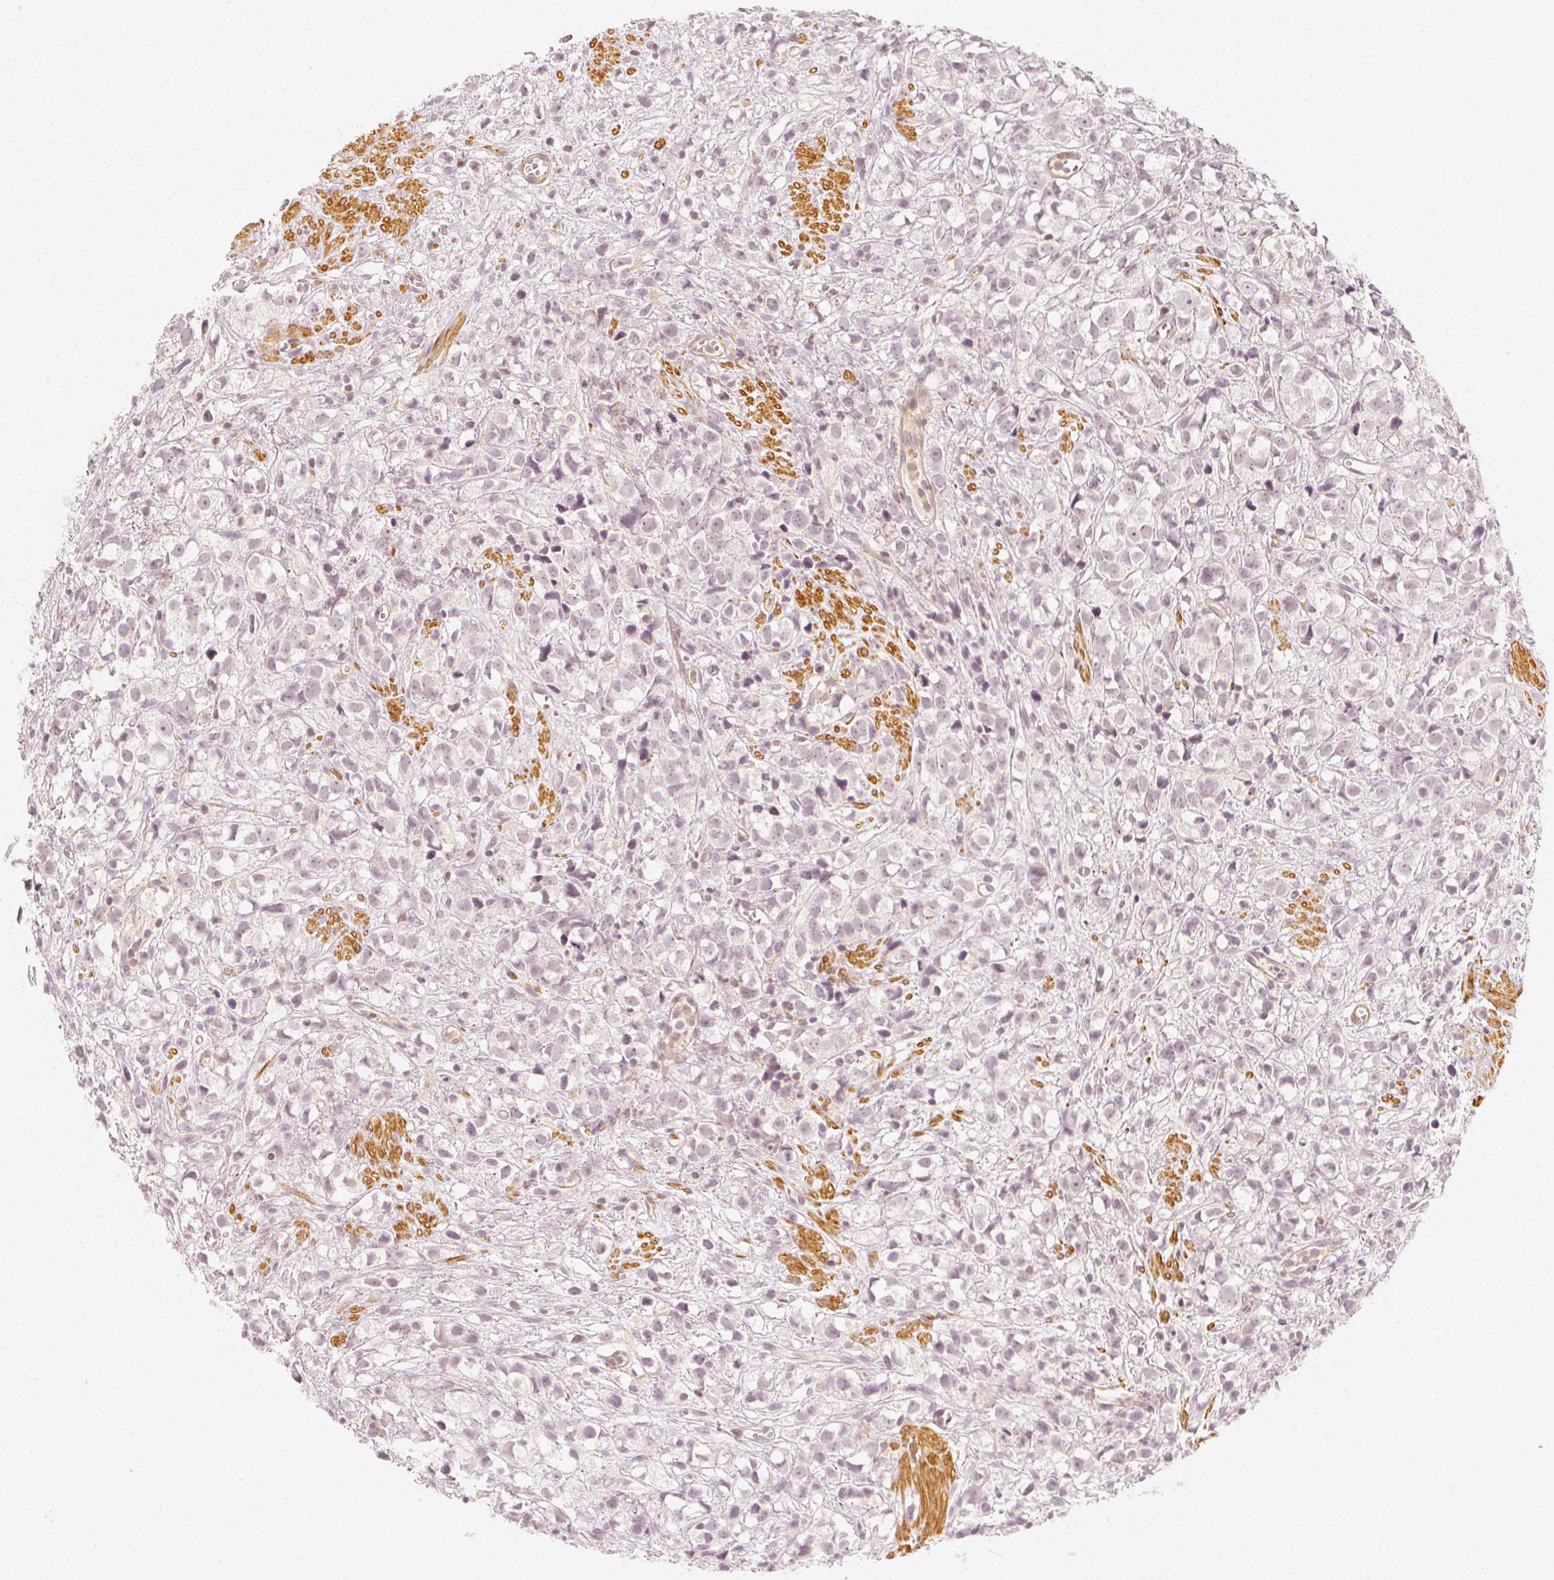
{"staining": {"intensity": "negative", "quantity": "none", "location": "none"}, "tissue": "prostate cancer", "cell_type": "Tumor cells", "image_type": "cancer", "snomed": [{"axis": "morphology", "description": "Adenocarcinoma, High grade"}, {"axis": "topography", "description": "Prostate"}], "caption": "Protein analysis of adenocarcinoma (high-grade) (prostate) shows no significant expression in tumor cells.", "gene": "ARHGAP26", "patient": {"sex": "male", "age": 68}}